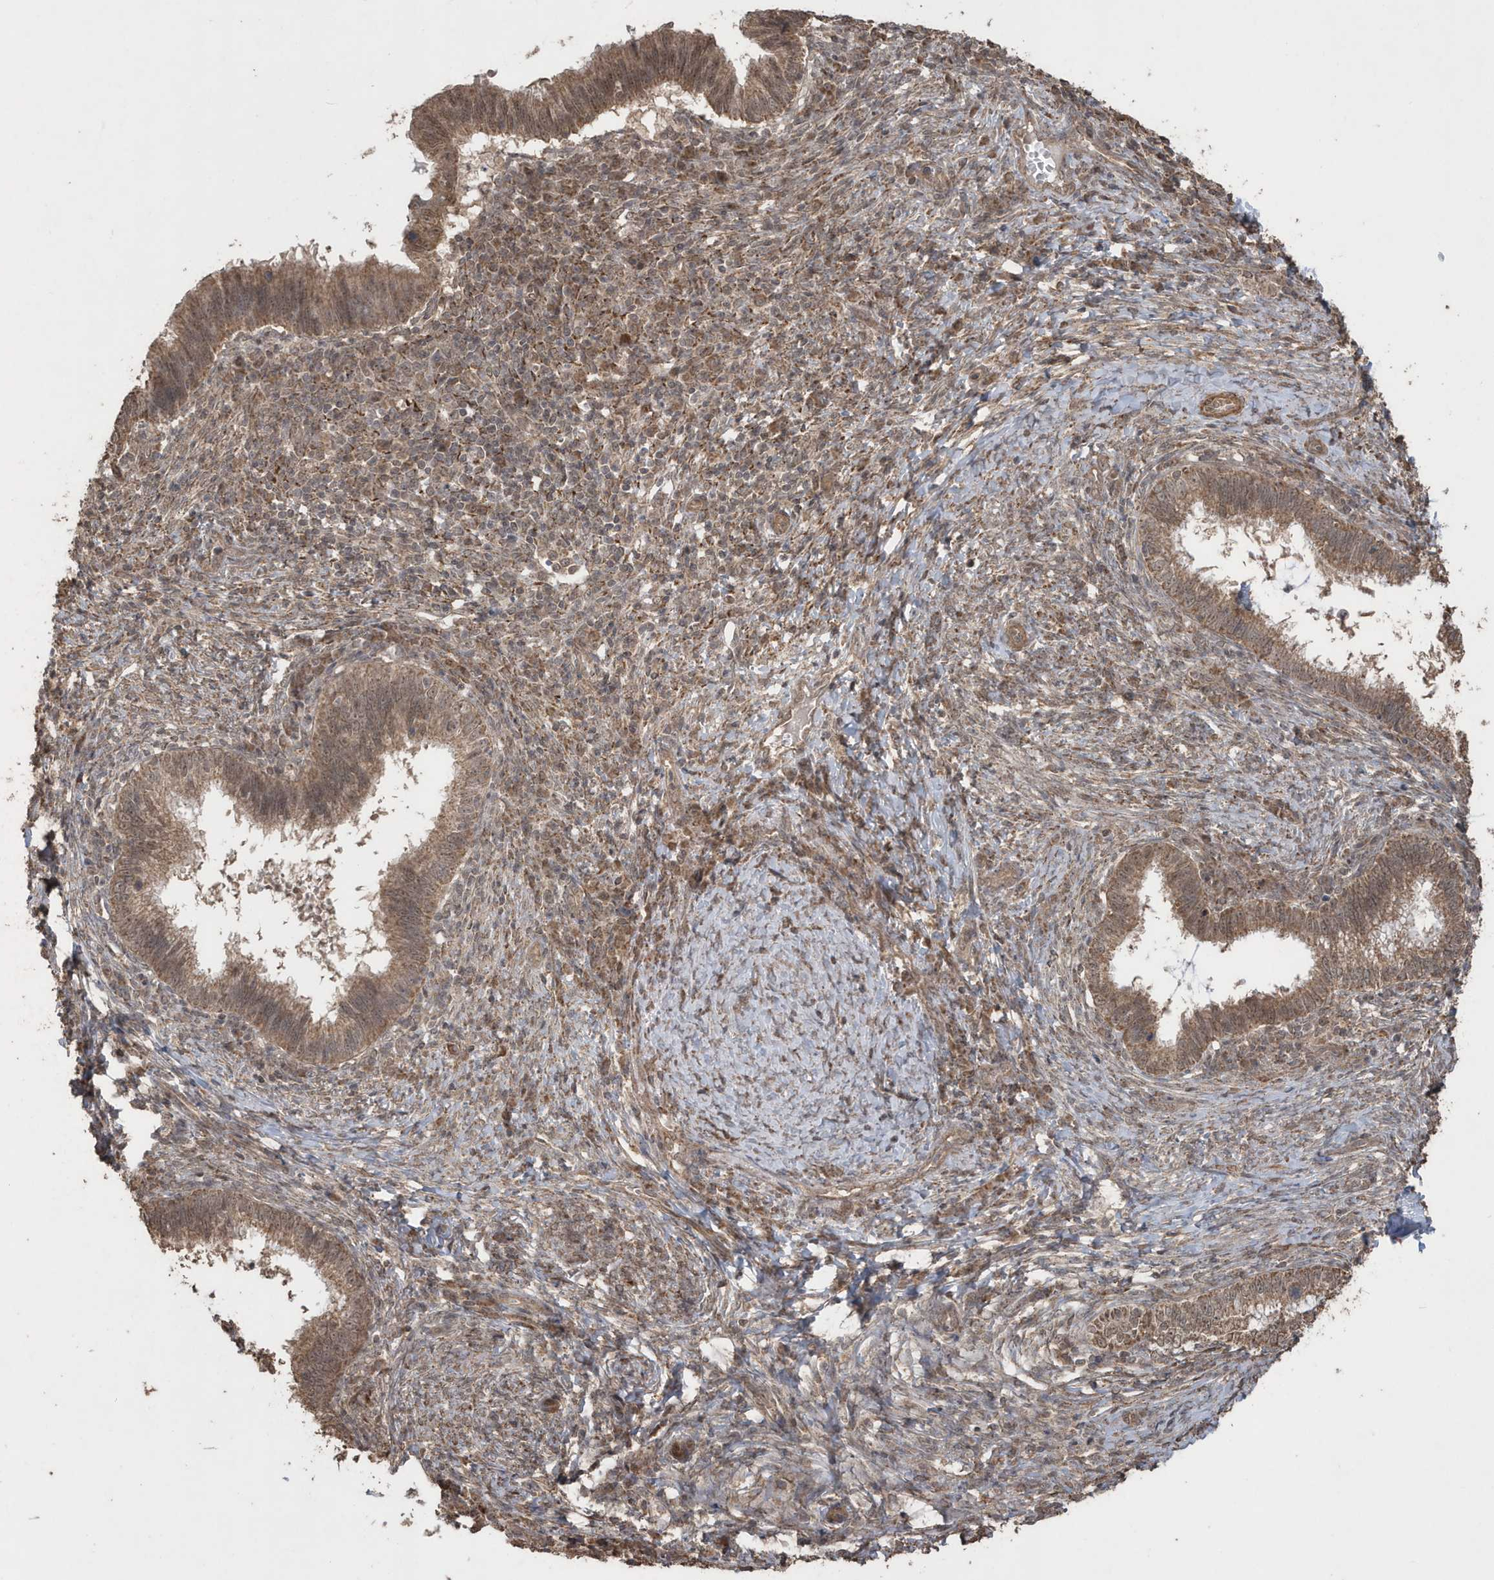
{"staining": {"intensity": "moderate", "quantity": ">75%", "location": "cytoplasmic/membranous,nuclear"}, "tissue": "cervical cancer", "cell_type": "Tumor cells", "image_type": "cancer", "snomed": [{"axis": "morphology", "description": "Adenocarcinoma, NOS"}, {"axis": "topography", "description": "Cervix"}], "caption": "IHC (DAB (3,3'-diaminobenzidine)) staining of human cervical cancer demonstrates moderate cytoplasmic/membranous and nuclear protein positivity in about >75% of tumor cells.", "gene": "PAXBP1", "patient": {"sex": "female", "age": 36}}